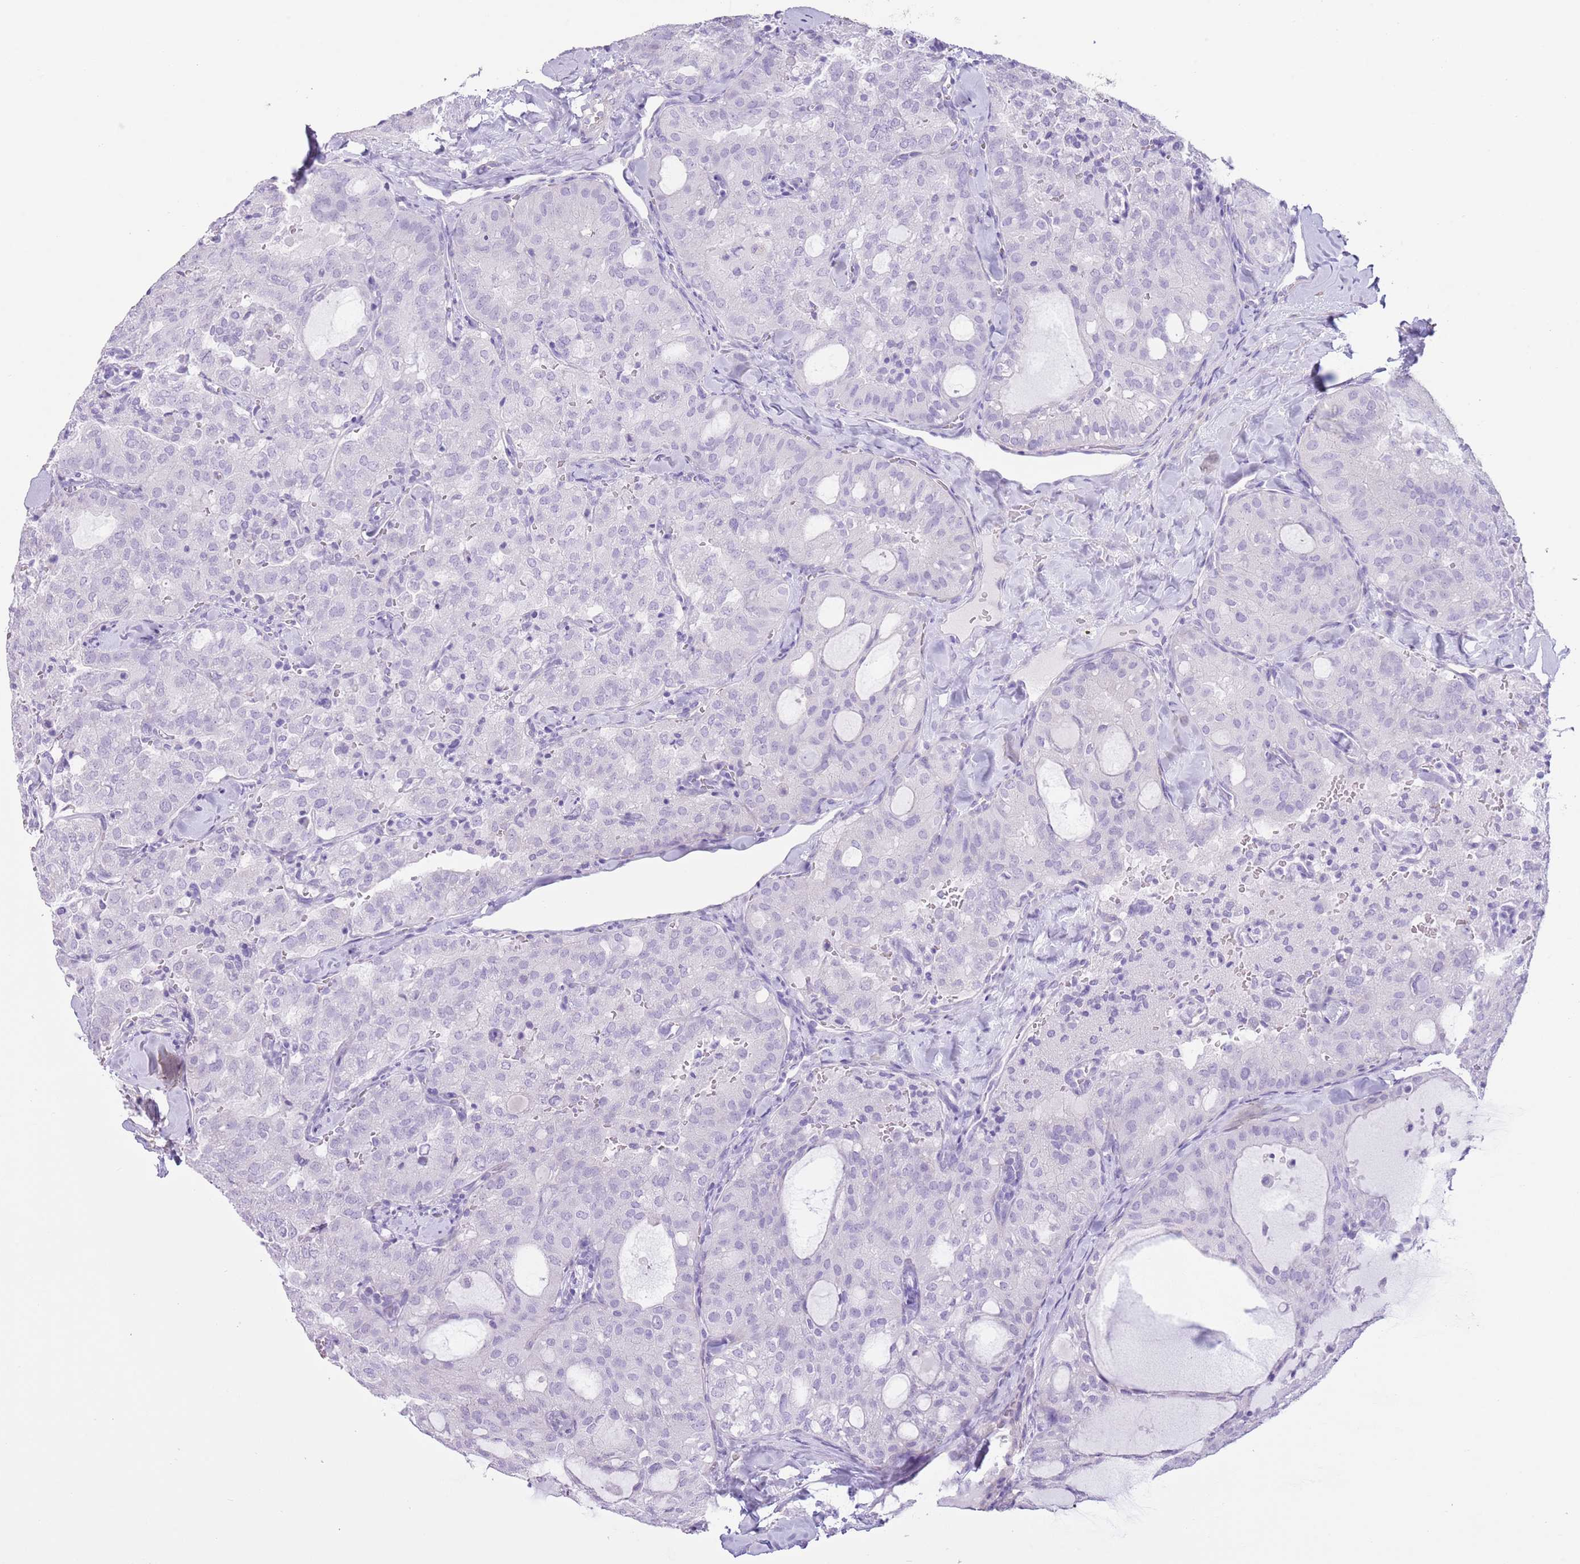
{"staining": {"intensity": "negative", "quantity": "none", "location": "none"}, "tissue": "thyroid cancer", "cell_type": "Tumor cells", "image_type": "cancer", "snomed": [{"axis": "morphology", "description": "Follicular adenoma carcinoma, NOS"}, {"axis": "topography", "description": "Thyroid gland"}], "caption": "The histopathology image shows no significant staining in tumor cells of thyroid cancer (follicular adenoma carcinoma). The staining is performed using DAB brown chromogen with nuclei counter-stained in using hematoxylin.", "gene": "SLC7A14", "patient": {"sex": "male", "age": 75}}